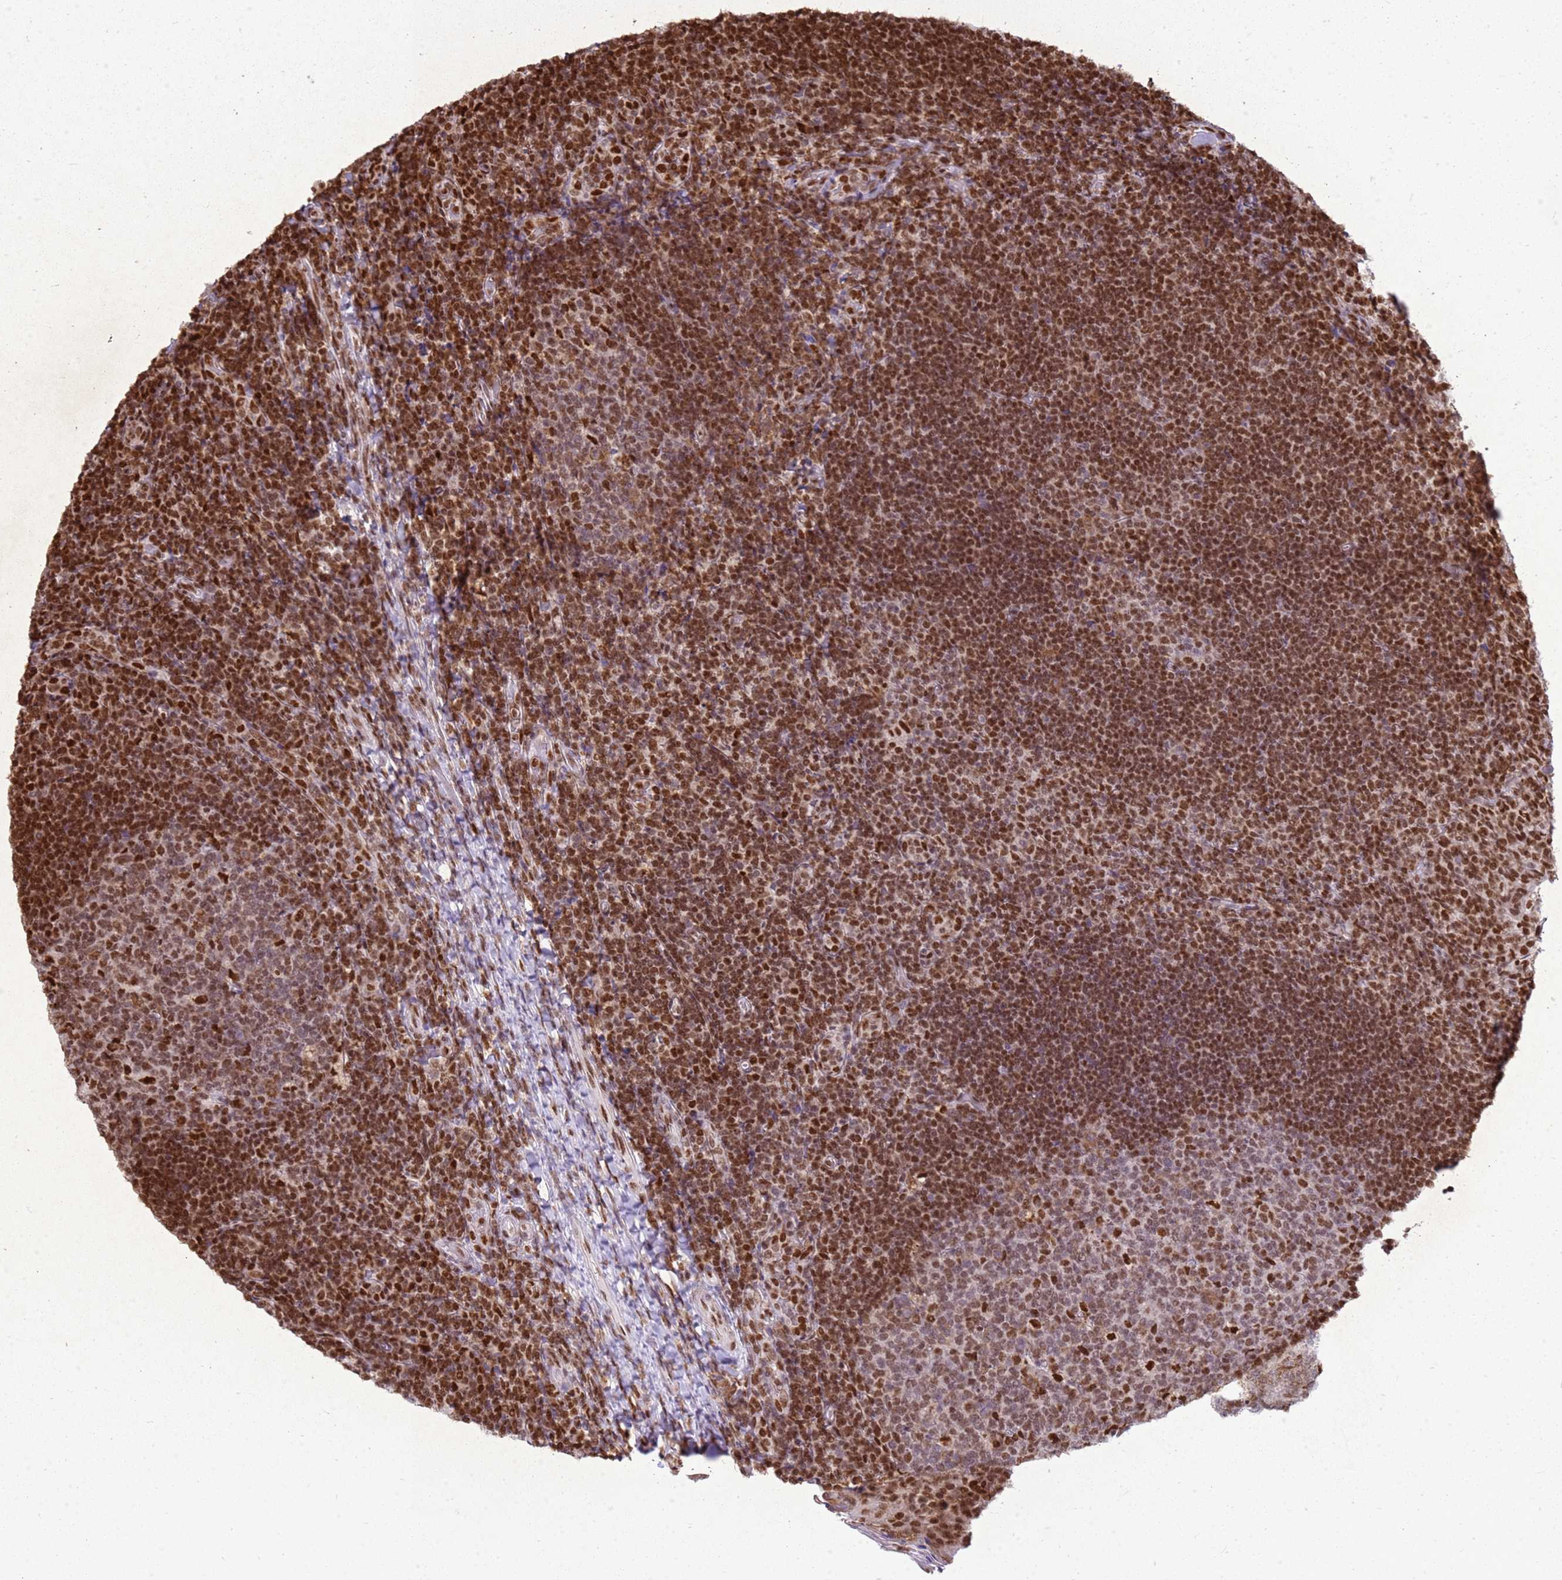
{"staining": {"intensity": "strong", "quantity": "<25%", "location": "nuclear"}, "tissue": "tonsil", "cell_type": "Germinal center cells", "image_type": "normal", "snomed": [{"axis": "morphology", "description": "Normal tissue, NOS"}, {"axis": "topography", "description": "Tonsil"}], "caption": "A brown stain shows strong nuclear positivity of a protein in germinal center cells of benign tonsil.", "gene": "APEX1", "patient": {"sex": "female", "age": 10}}